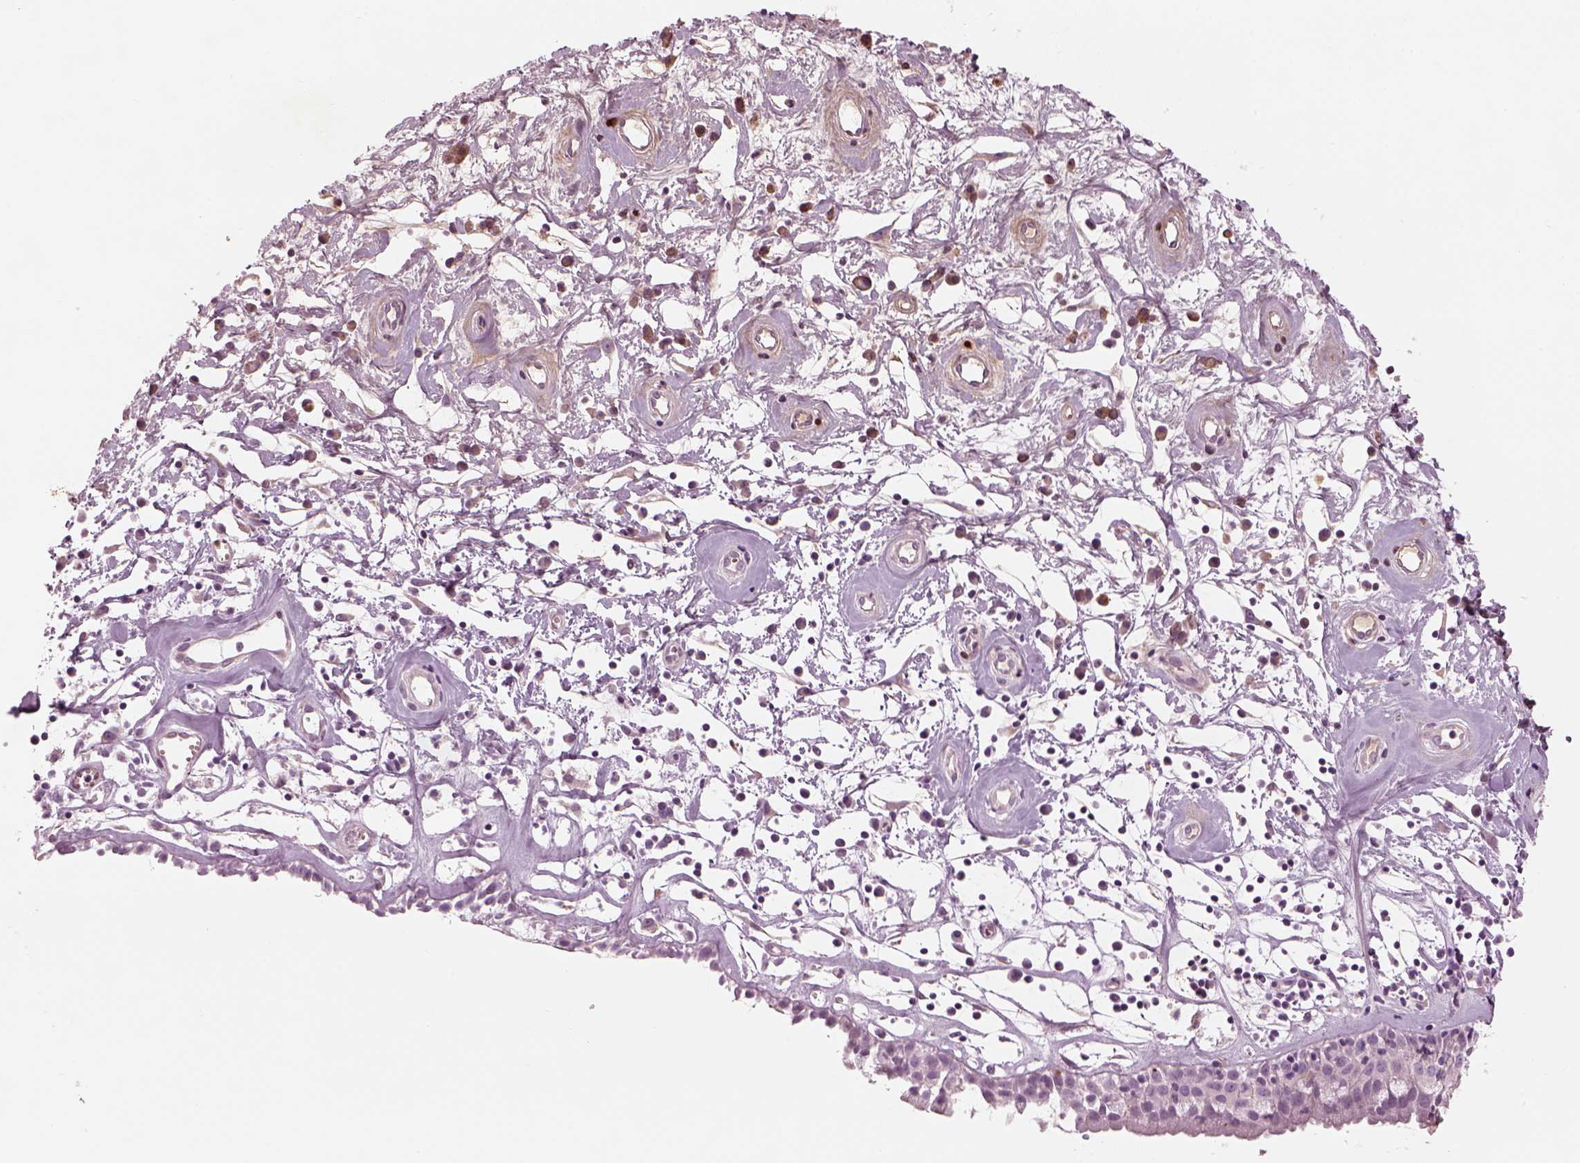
{"staining": {"intensity": "moderate", "quantity": "25%-75%", "location": "cytoplasmic/membranous"}, "tissue": "nasopharynx", "cell_type": "Respiratory epithelial cells", "image_type": "normal", "snomed": [{"axis": "morphology", "description": "Normal tissue, NOS"}, {"axis": "topography", "description": "Nasopharynx"}], "caption": "Nasopharynx stained with DAB (3,3'-diaminobenzidine) IHC displays medium levels of moderate cytoplasmic/membranous positivity in approximately 25%-75% of respiratory epithelial cells.", "gene": "PABPC1L2A", "patient": {"sex": "male", "age": 77}}